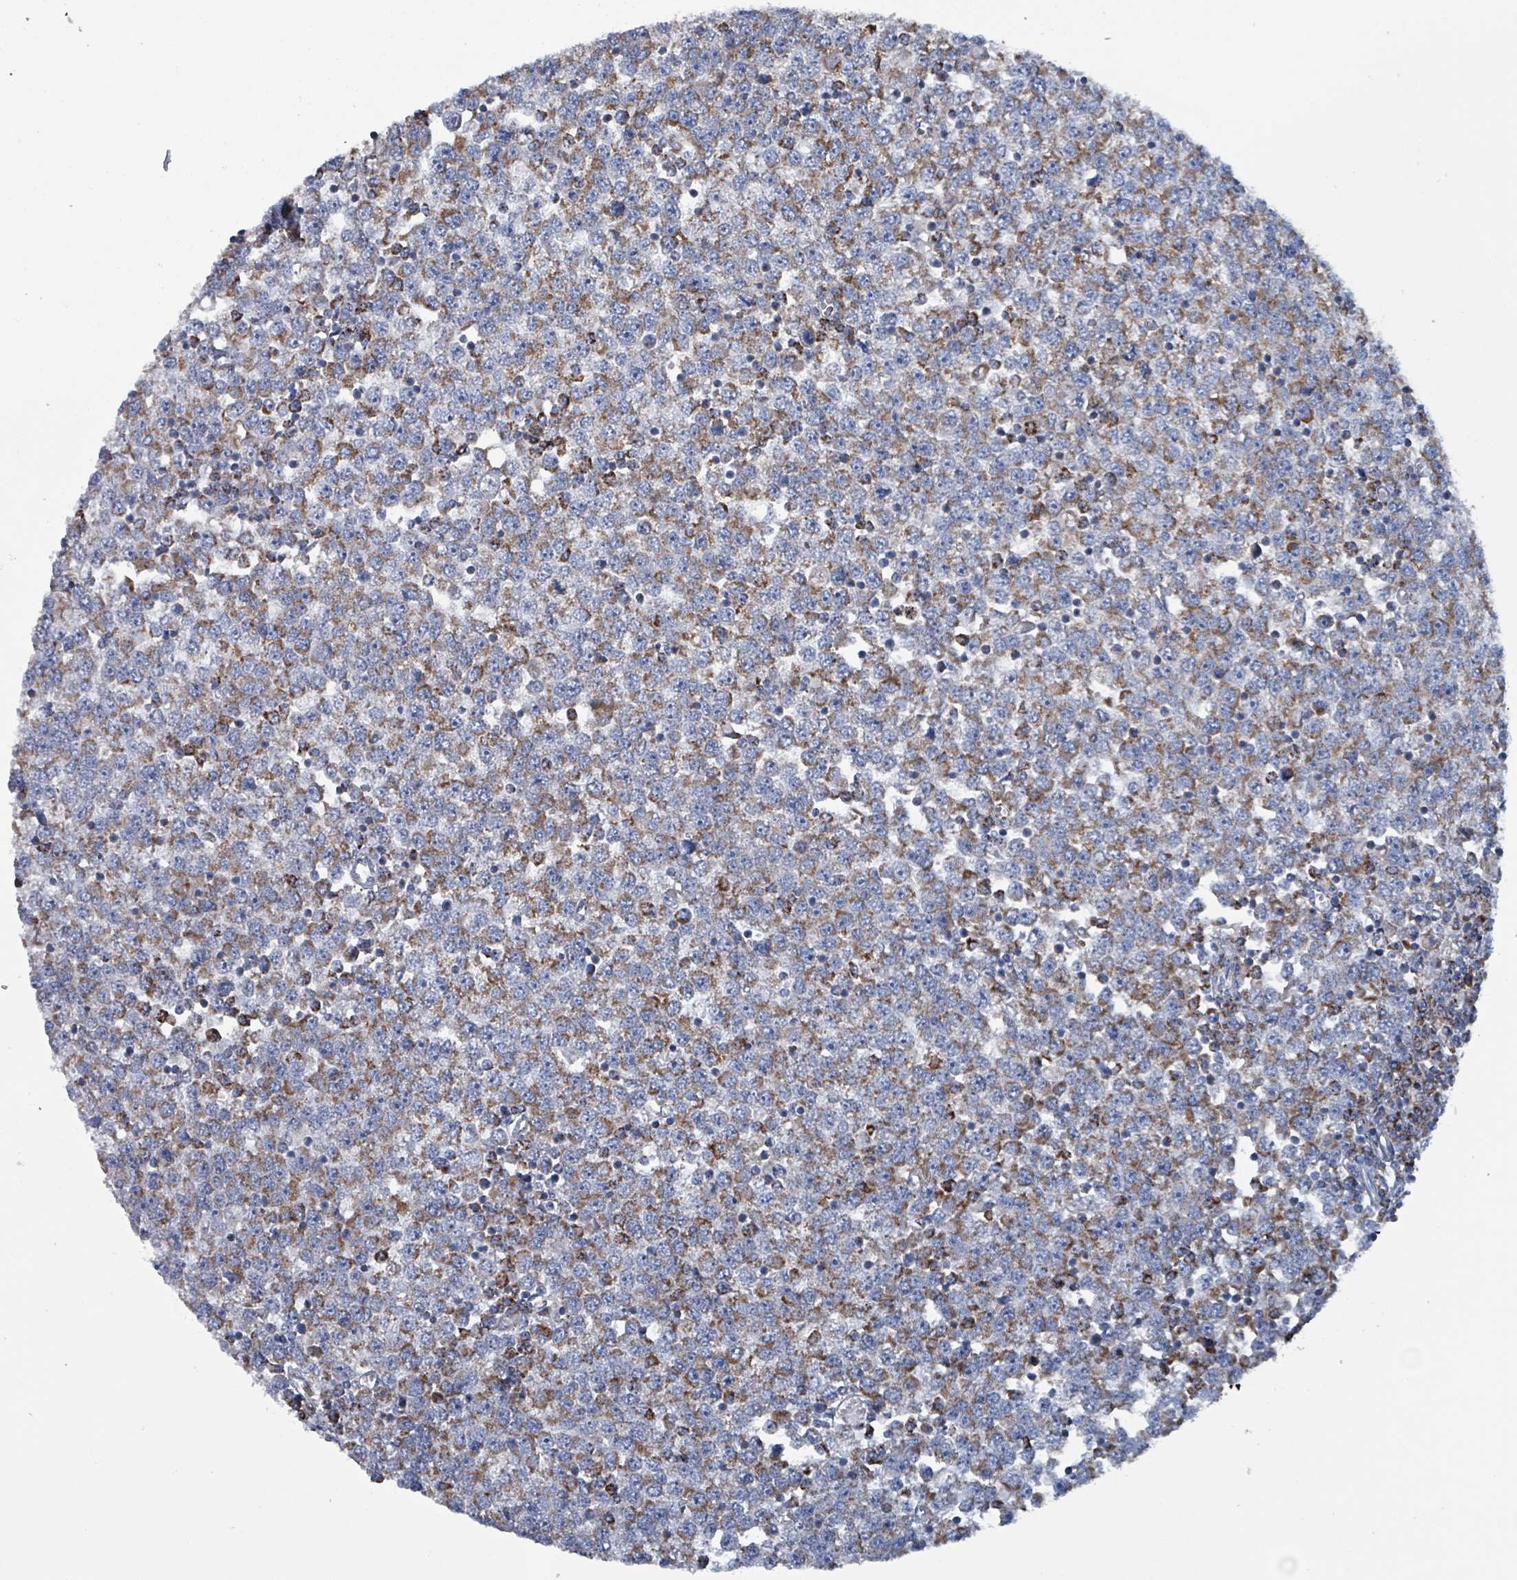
{"staining": {"intensity": "moderate", "quantity": ">75%", "location": "cytoplasmic/membranous"}, "tissue": "testis cancer", "cell_type": "Tumor cells", "image_type": "cancer", "snomed": [{"axis": "morphology", "description": "Seminoma, NOS"}, {"axis": "topography", "description": "Testis"}], "caption": "This histopathology image exhibits IHC staining of testis cancer (seminoma), with medium moderate cytoplasmic/membranous staining in about >75% of tumor cells.", "gene": "IDH3B", "patient": {"sex": "male", "age": 65}}